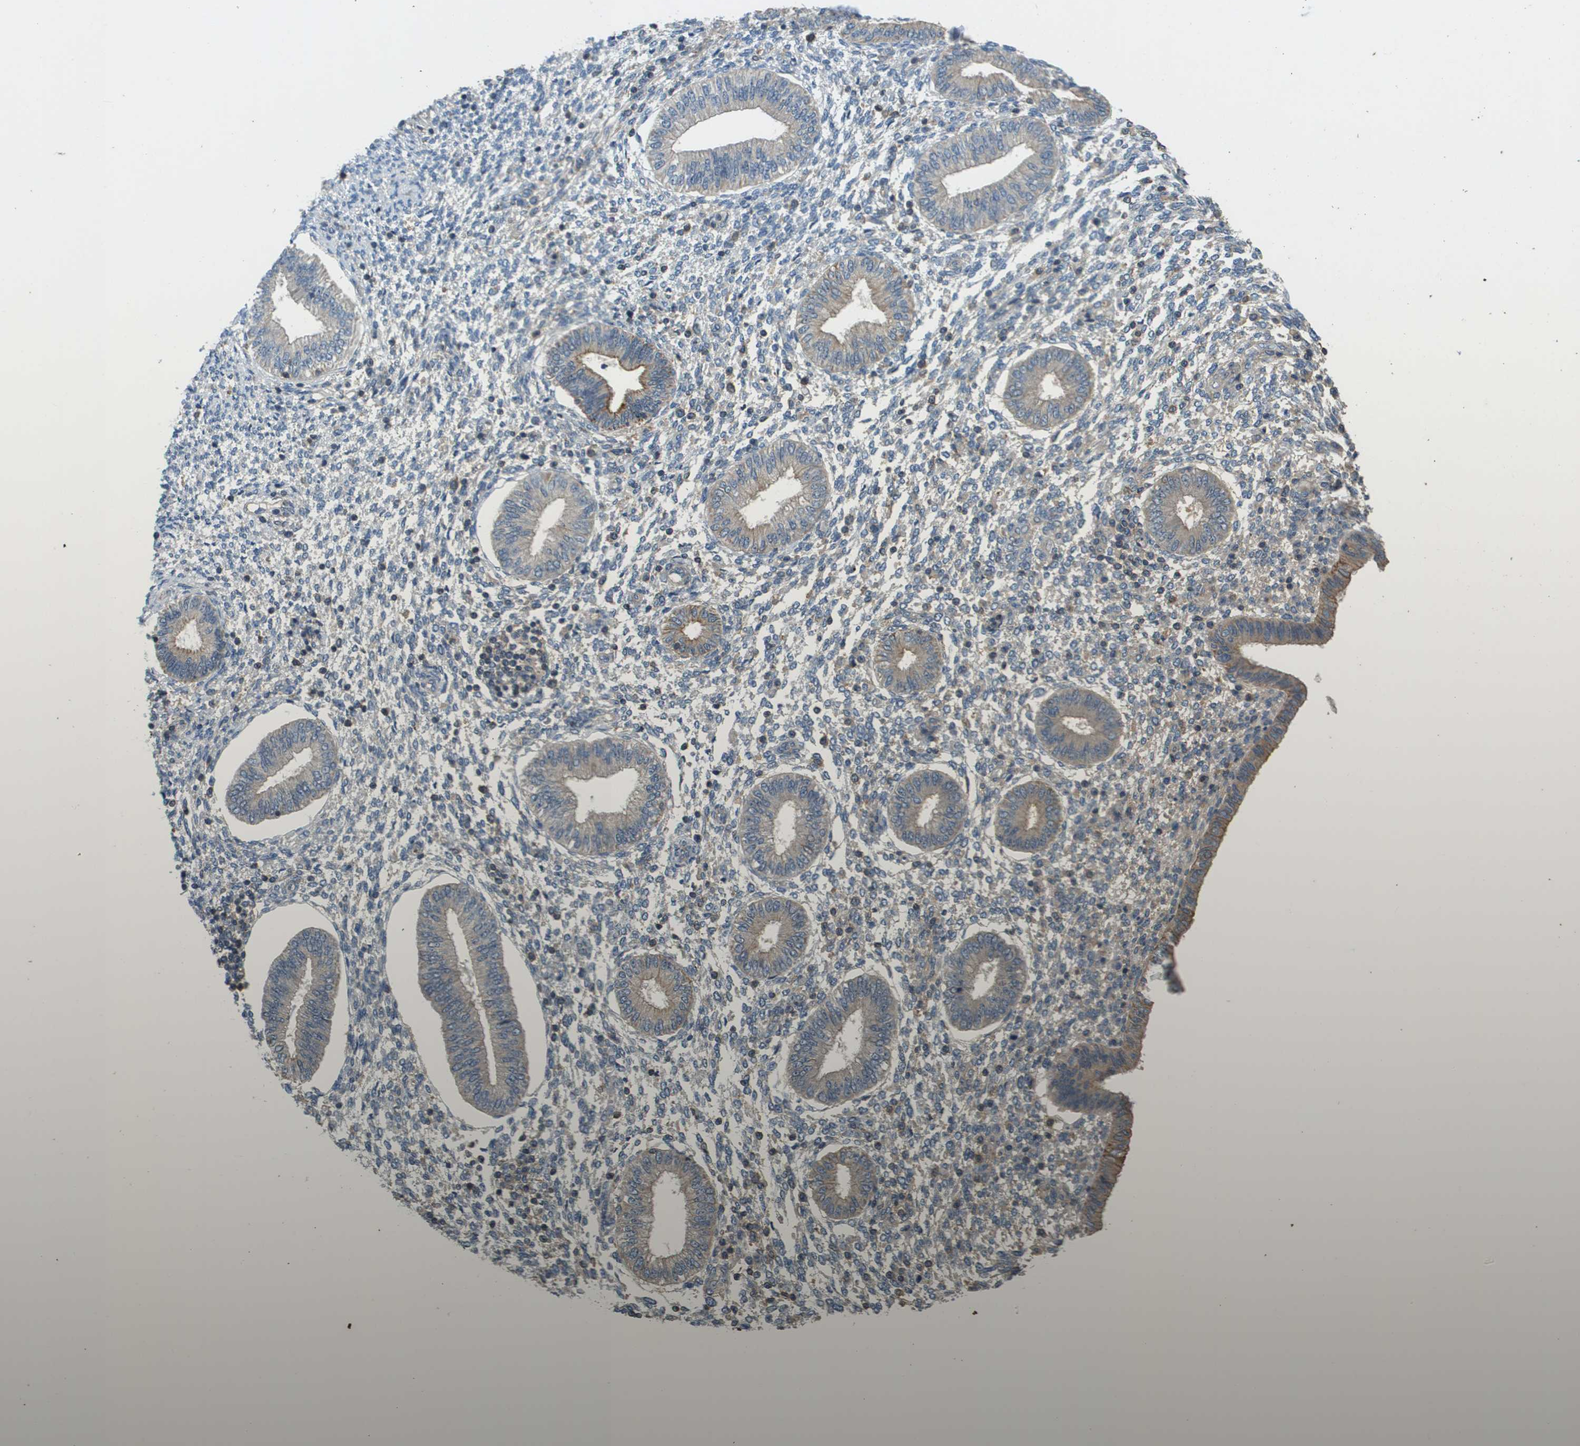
{"staining": {"intensity": "weak", "quantity": "<25%", "location": "cytoplasmic/membranous"}, "tissue": "endometrium", "cell_type": "Cells in endometrial stroma", "image_type": "normal", "snomed": [{"axis": "morphology", "description": "Normal tissue, NOS"}, {"axis": "topography", "description": "Endometrium"}], "caption": "This is an IHC histopathology image of benign human endometrium. There is no positivity in cells in endometrial stroma.", "gene": "KRT23", "patient": {"sex": "female", "age": 50}}